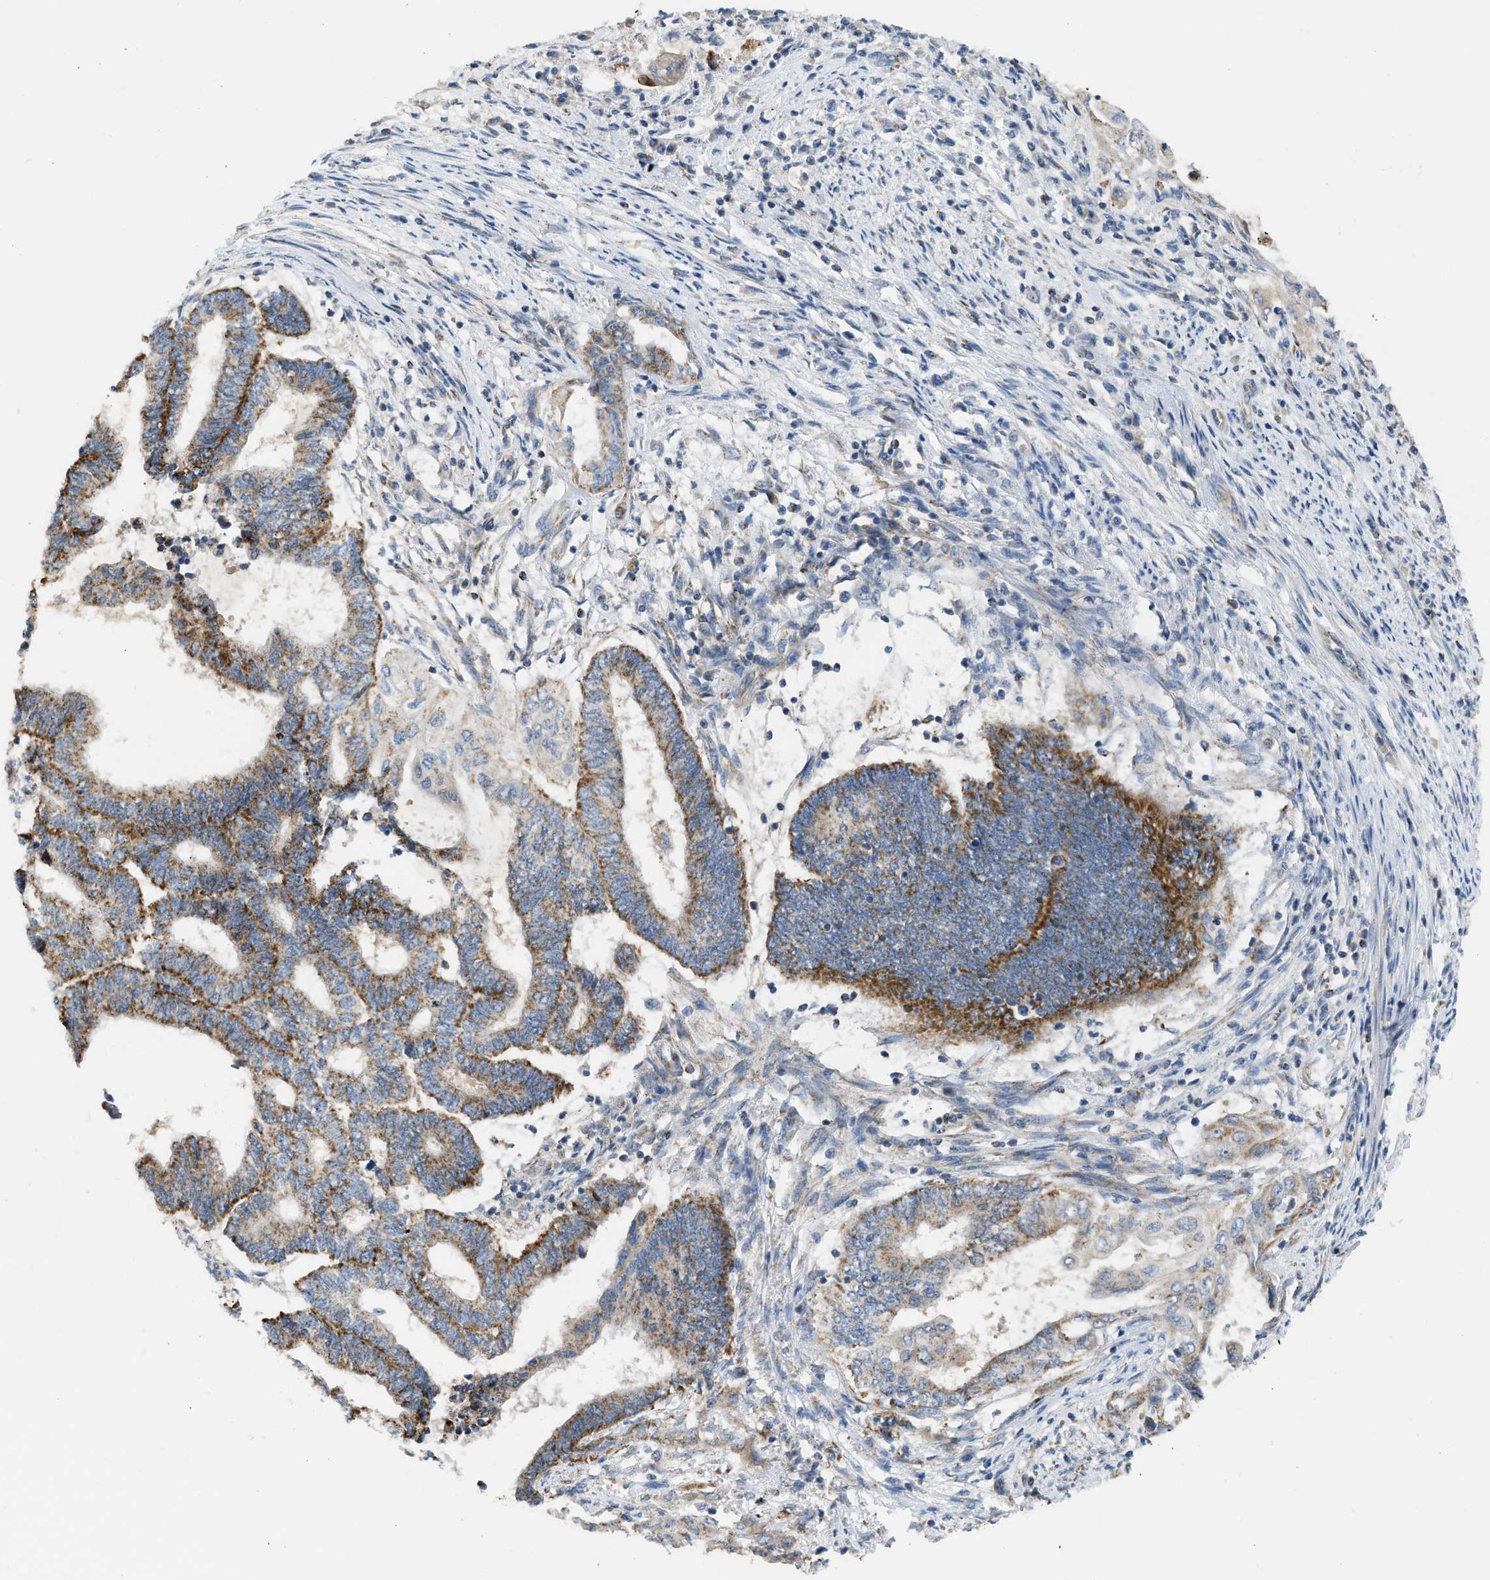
{"staining": {"intensity": "strong", "quantity": "25%-75%", "location": "cytoplasmic/membranous"}, "tissue": "endometrial cancer", "cell_type": "Tumor cells", "image_type": "cancer", "snomed": [{"axis": "morphology", "description": "Adenocarcinoma, NOS"}, {"axis": "topography", "description": "Uterus"}, {"axis": "topography", "description": "Endometrium"}], "caption": "The micrograph exhibits staining of endometrial adenocarcinoma, revealing strong cytoplasmic/membranous protein expression (brown color) within tumor cells. (Stains: DAB (3,3'-diaminobenzidine) in brown, nuclei in blue, Microscopy: brightfield microscopy at high magnification).", "gene": "GOT2", "patient": {"sex": "female", "age": 70}}